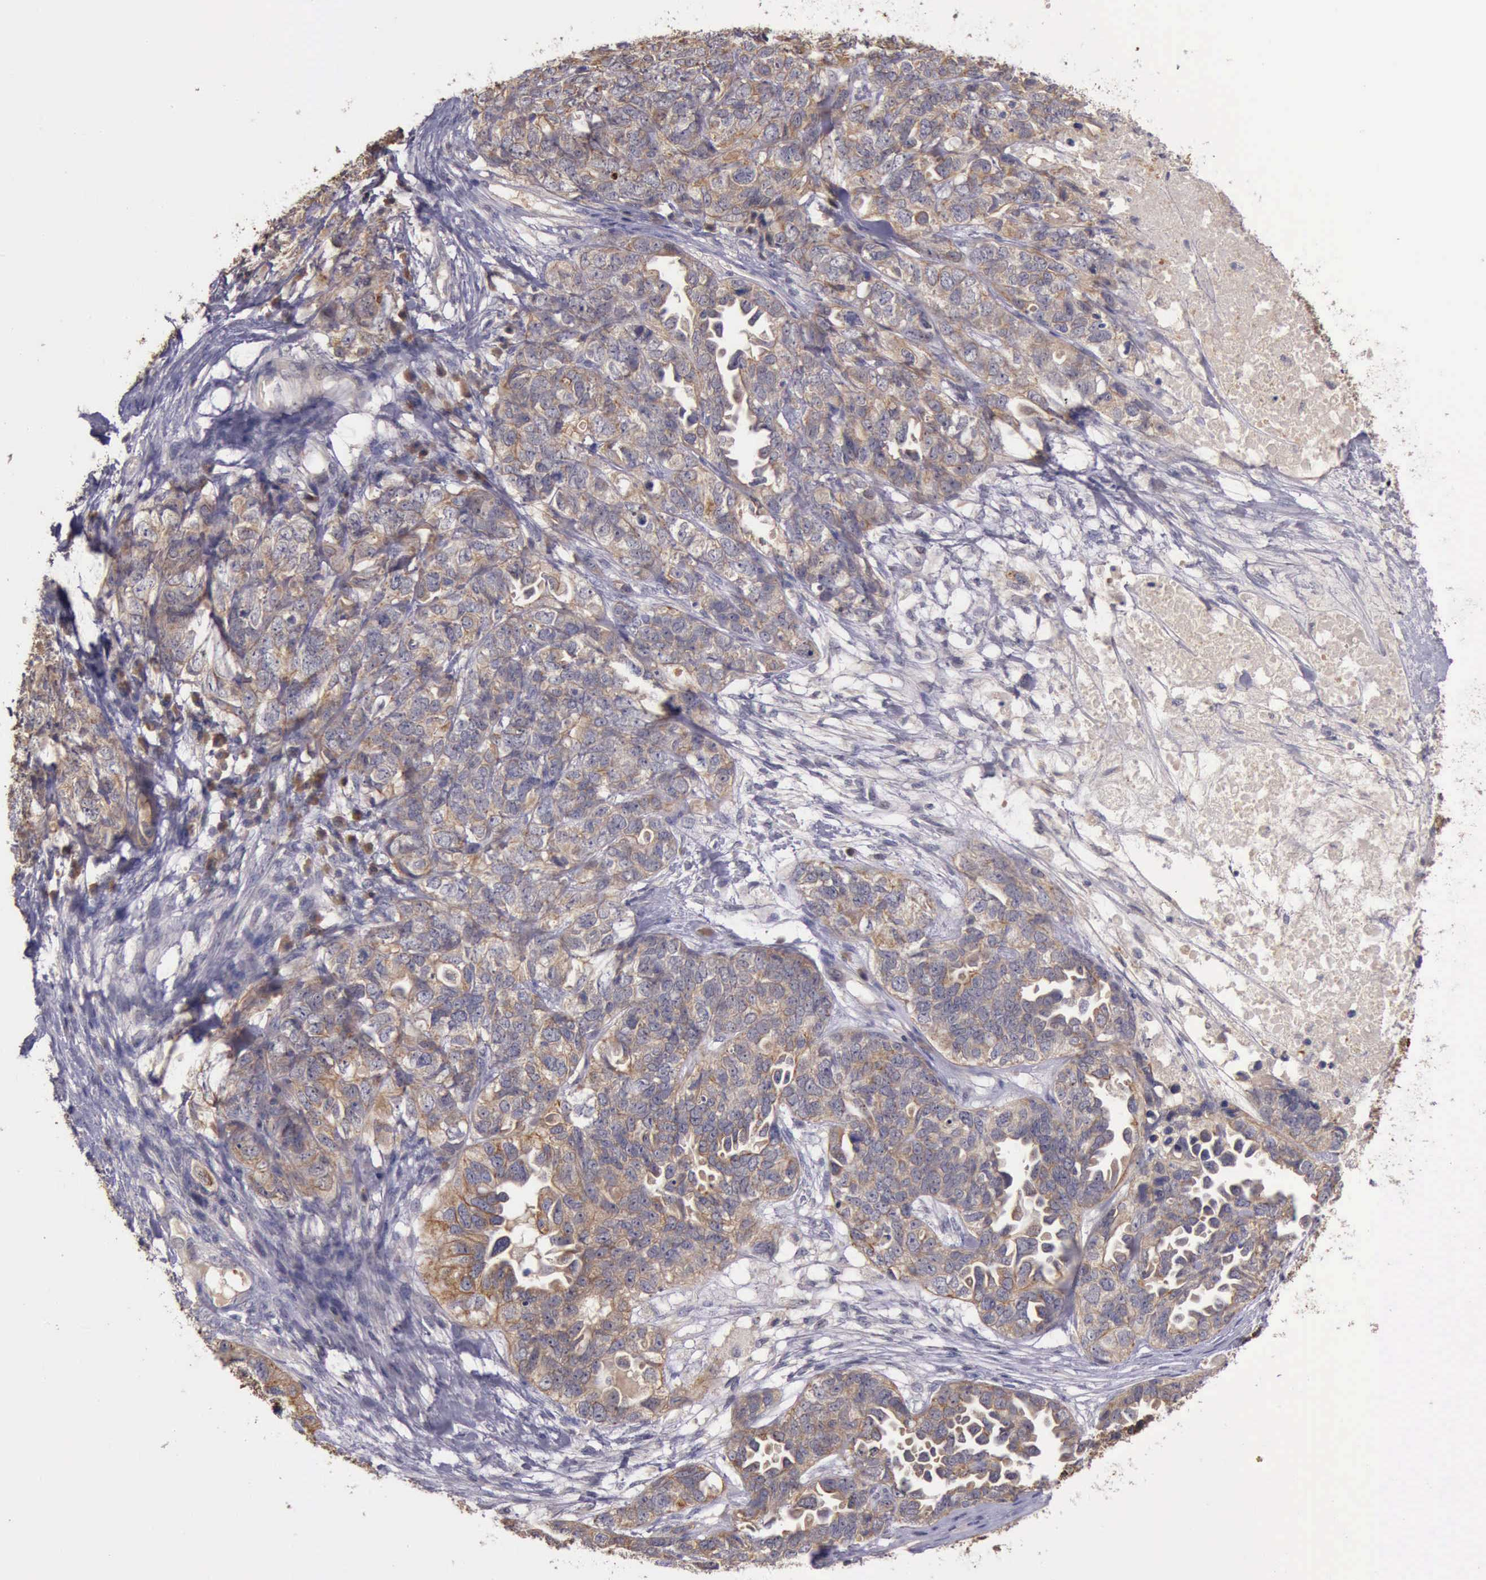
{"staining": {"intensity": "weak", "quantity": ">75%", "location": "cytoplasmic/membranous"}, "tissue": "ovarian cancer", "cell_type": "Tumor cells", "image_type": "cancer", "snomed": [{"axis": "morphology", "description": "Cystadenocarcinoma, serous, NOS"}, {"axis": "topography", "description": "Ovary"}], "caption": "Ovarian cancer (serous cystadenocarcinoma) stained with IHC displays weak cytoplasmic/membranous positivity in approximately >75% of tumor cells.", "gene": "RAB39B", "patient": {"sex": "female", "age": 82}}